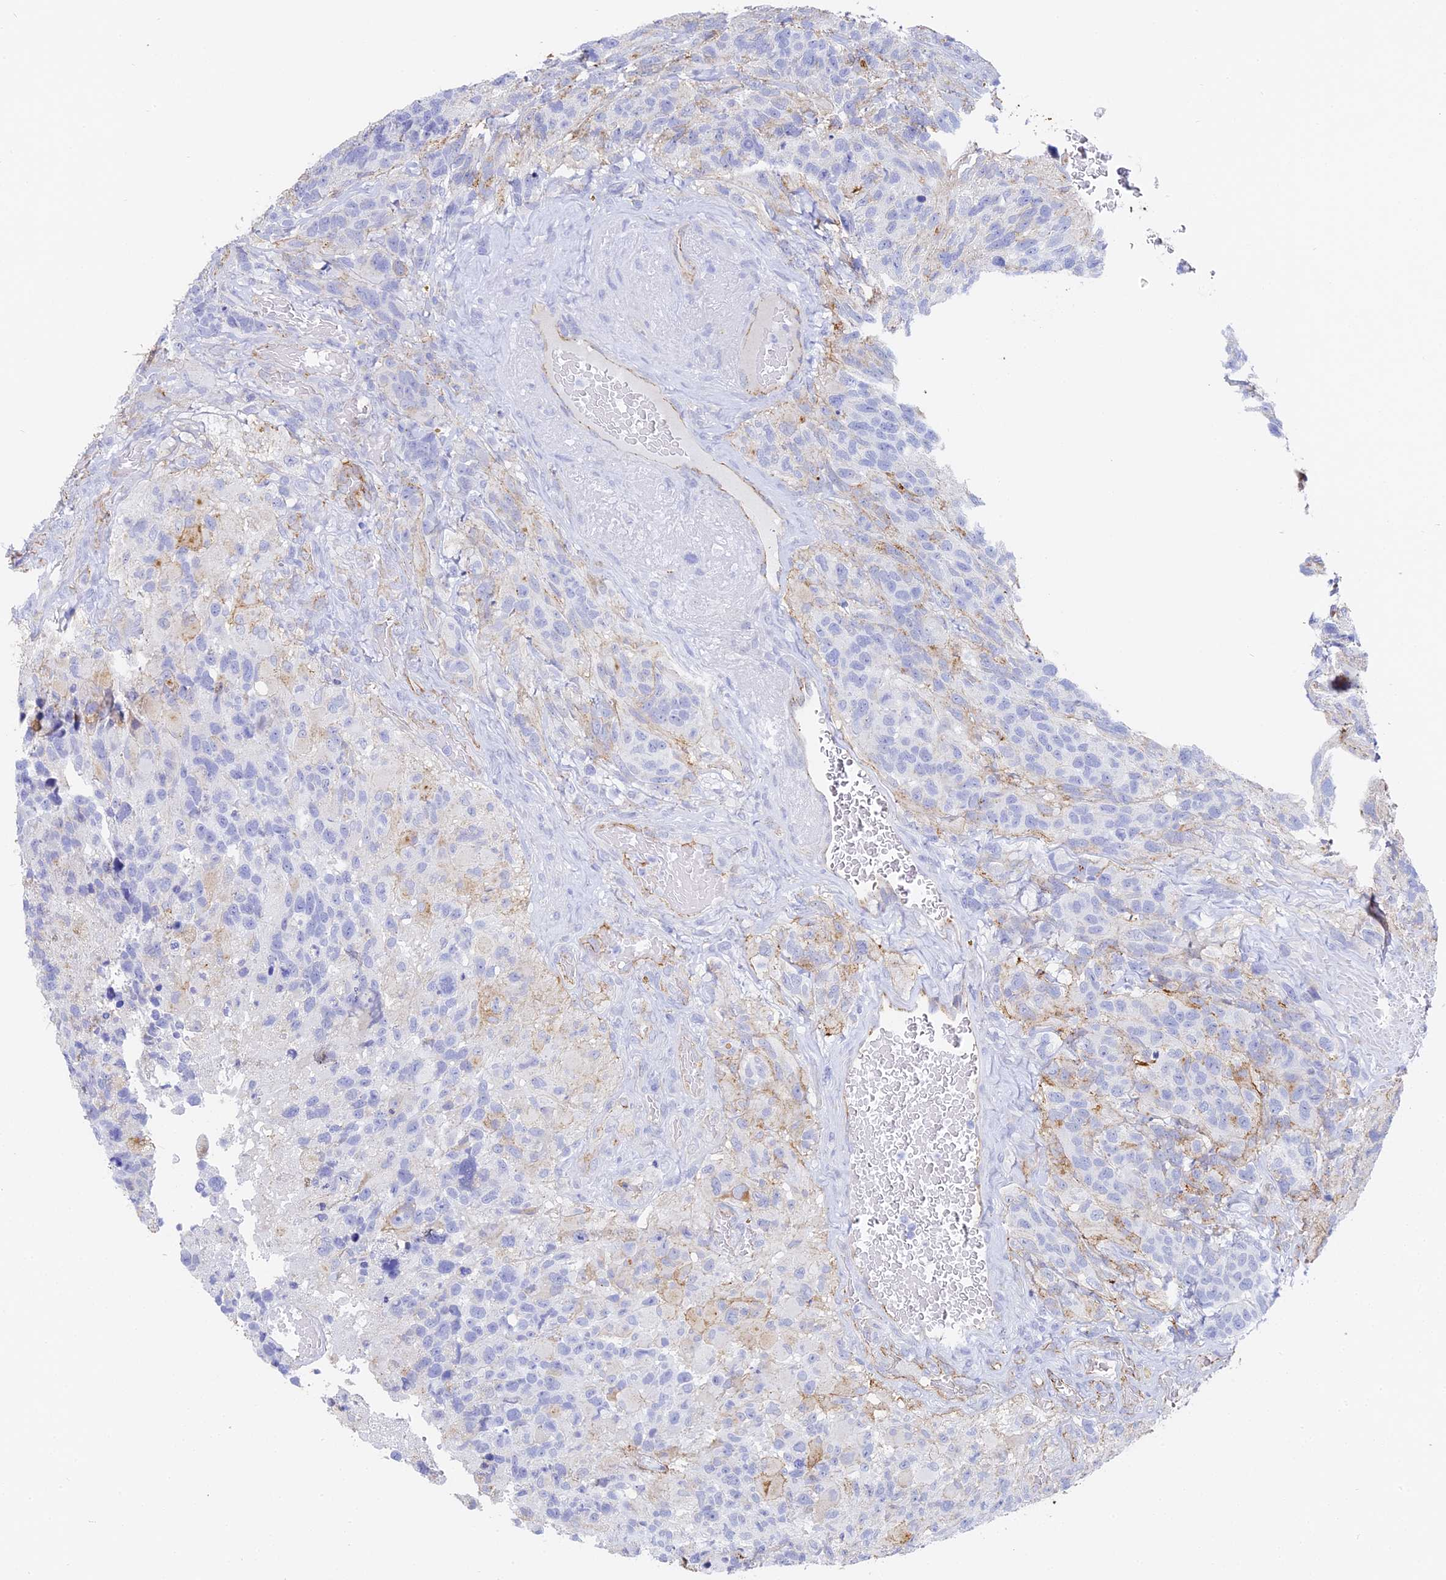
{"staining": {"intensity": "negative", "quantity": "none", "location": "none"}, "tissue": "glioma", "cell_type": "Tumor cells", "image_type": "cancer", "snomed": [{"axis": "morphology", "description": "Glioma, malignant, High grade"}, {"axis": "topography", "description": "Brain"}], "caption": "High-grade glioma (malignant) was stained to show a protein in brown. There is no significant staining in tumor cells.", "gene": "GJA1", "patient": {"sex": "male", "age": 69}}